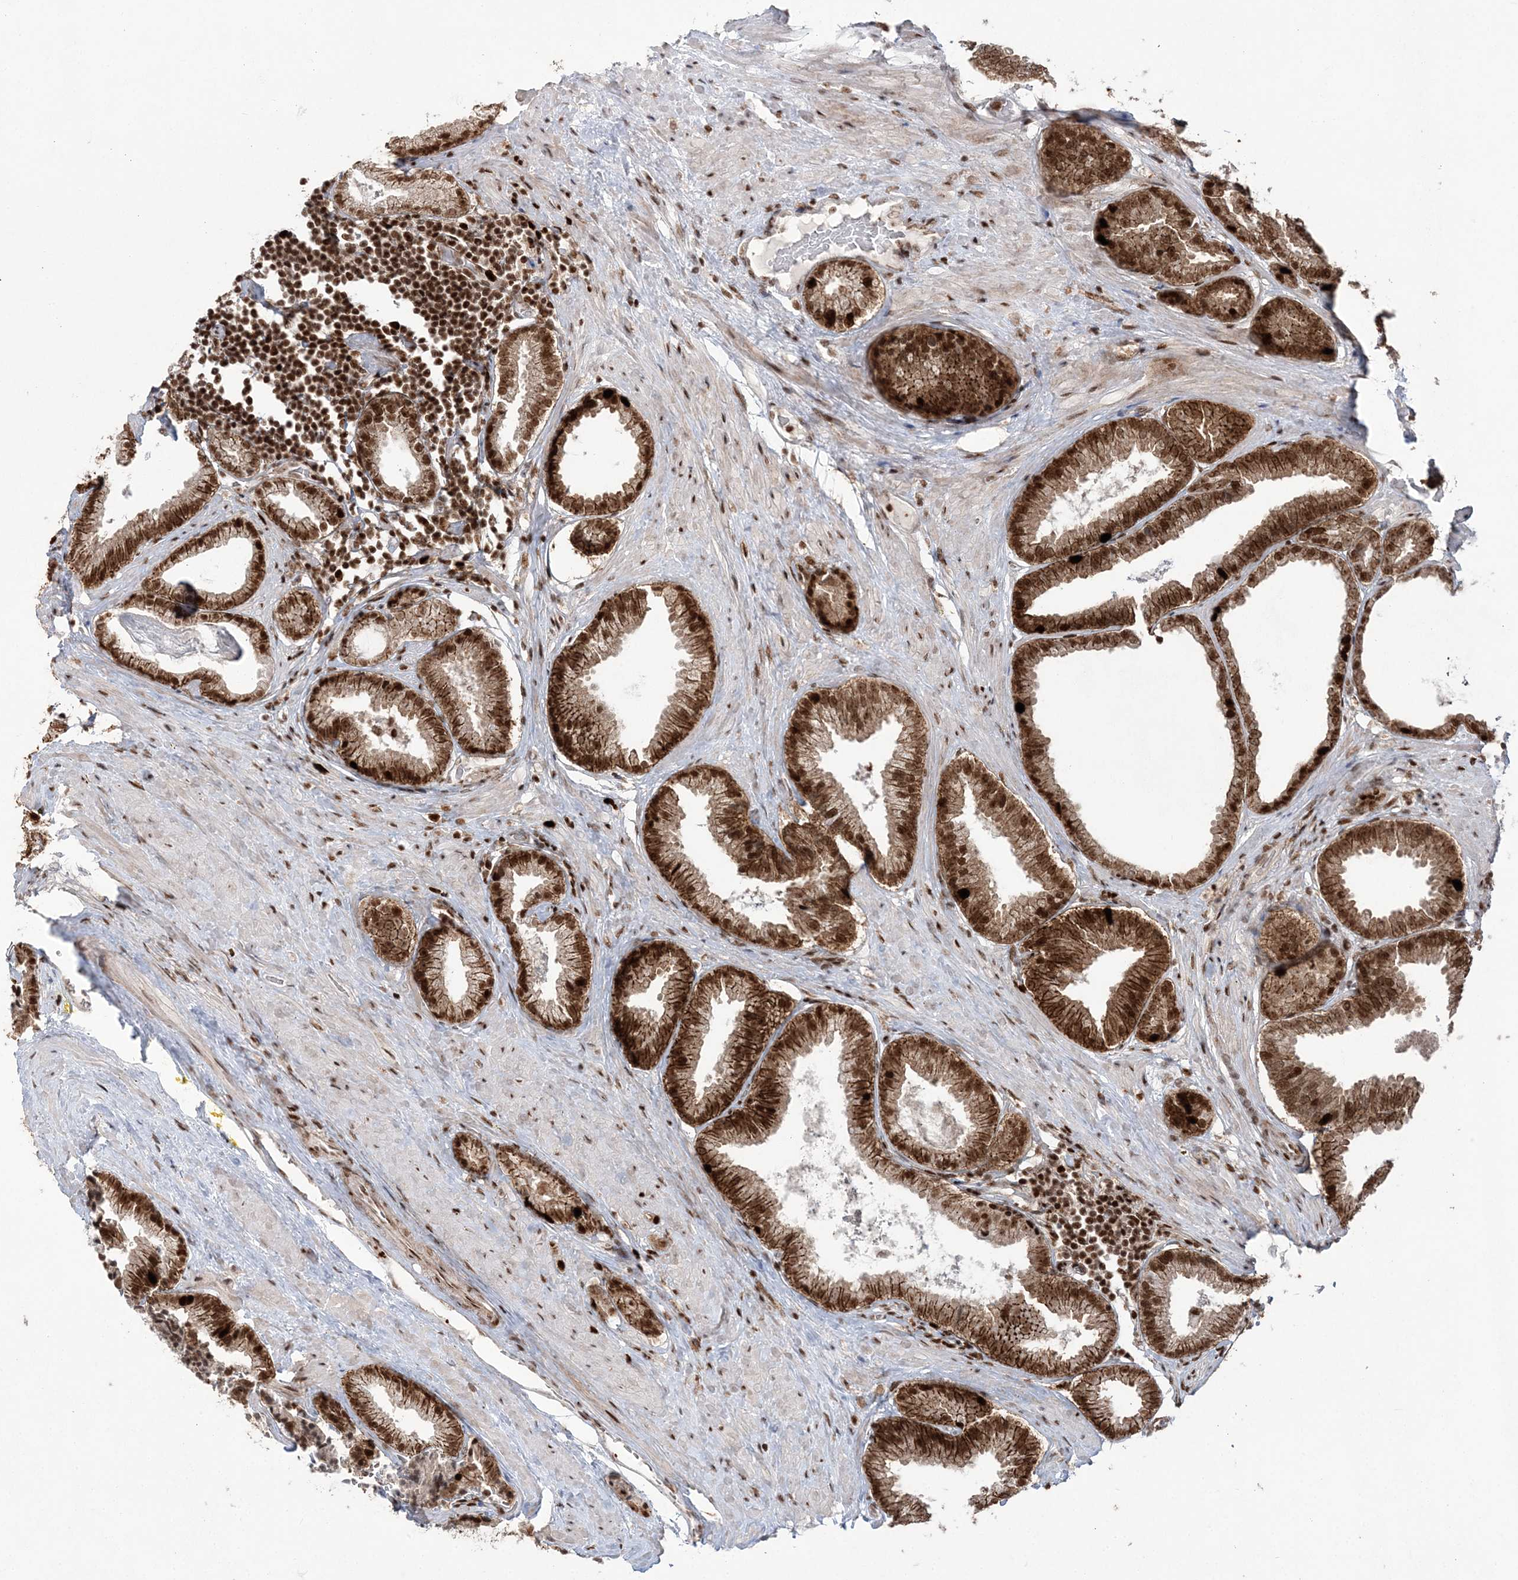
{"staining": {"intensity": "strong", "quantity": ">75%", "location": "cytoplasmic/membranous,nuclear"}, "tissue": "prostate cancer", "cell_type": "Tumor cells", "image_type": "cancer", "snomed": [{"axis": "morphology", "description": "Adenocarcinoma, Low grade"}, {"axis": "topography", "description": "Prostate"}], "caption": "Immunohistochemical staining of human prostate cancer (low-grade adenocarcinoma) displays strong cytoplasmic/membranous and nuclear protein expression in about >75% of tumor cells.", "gene": "LIG1", "patient": {"sex": "male", "age": 71}}